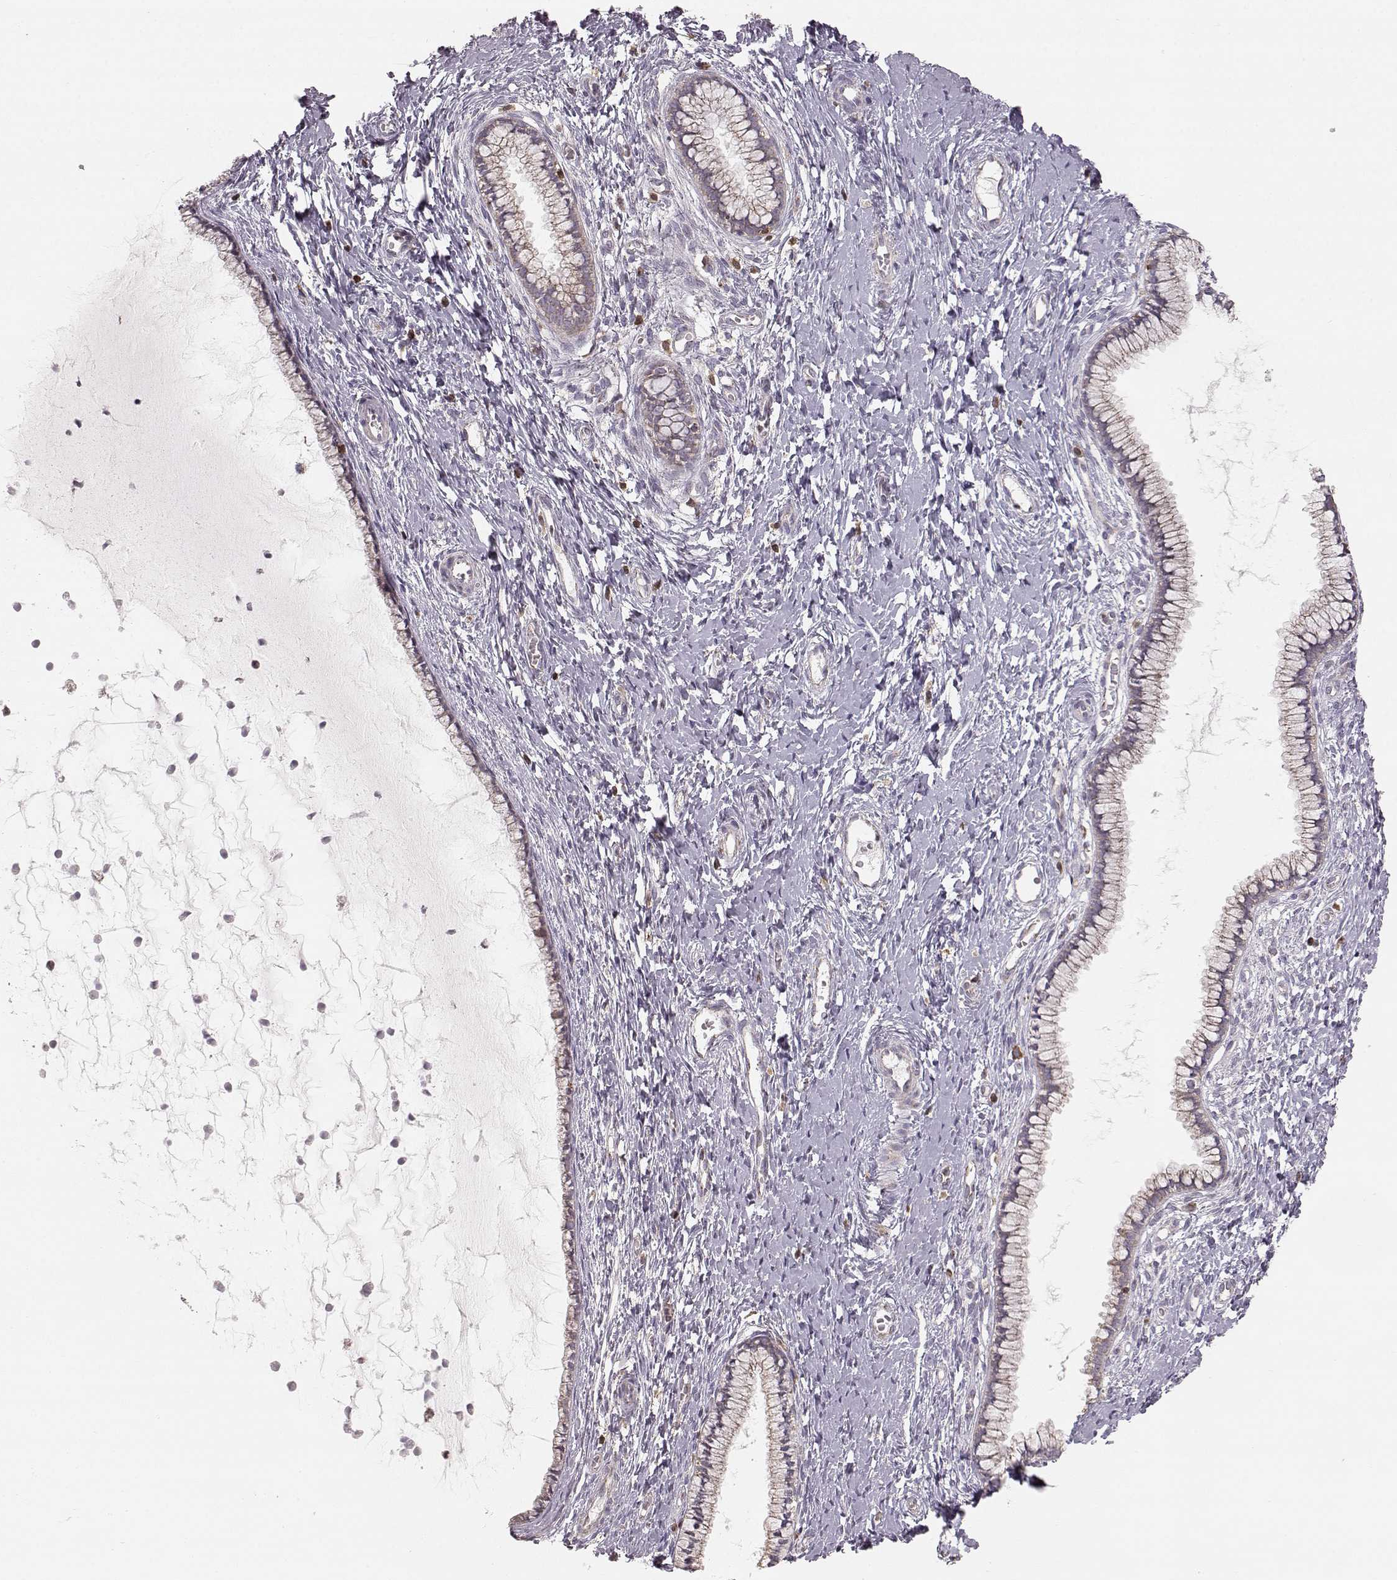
{"staining": {"intensity": "weak", "quantity": ">75%", "location": "cytoplasmic/membranous"}, "tissue": "cervix", "cell_type": "Glandular cells", "image_type": "normal", "snomed": [{"axis": "morphology", "description": "Normal tissue, NOS"}, {"axis": "topography", "description": "Cervix"}], "caption": "Immunohistochemical staining of normal human cervix shows weak cytoplasmic/membranous protein staining in approximately >75% of glandular cells. The staining was performed using DAB (3,3'-diaminobenzidine) to visualize the protein expression in brown, while the nuclei were stained in blue with hematoxylin (Magnification: 20x).", "gene": "GRAP2", "patient": {"sex": "female", "age": 40}}